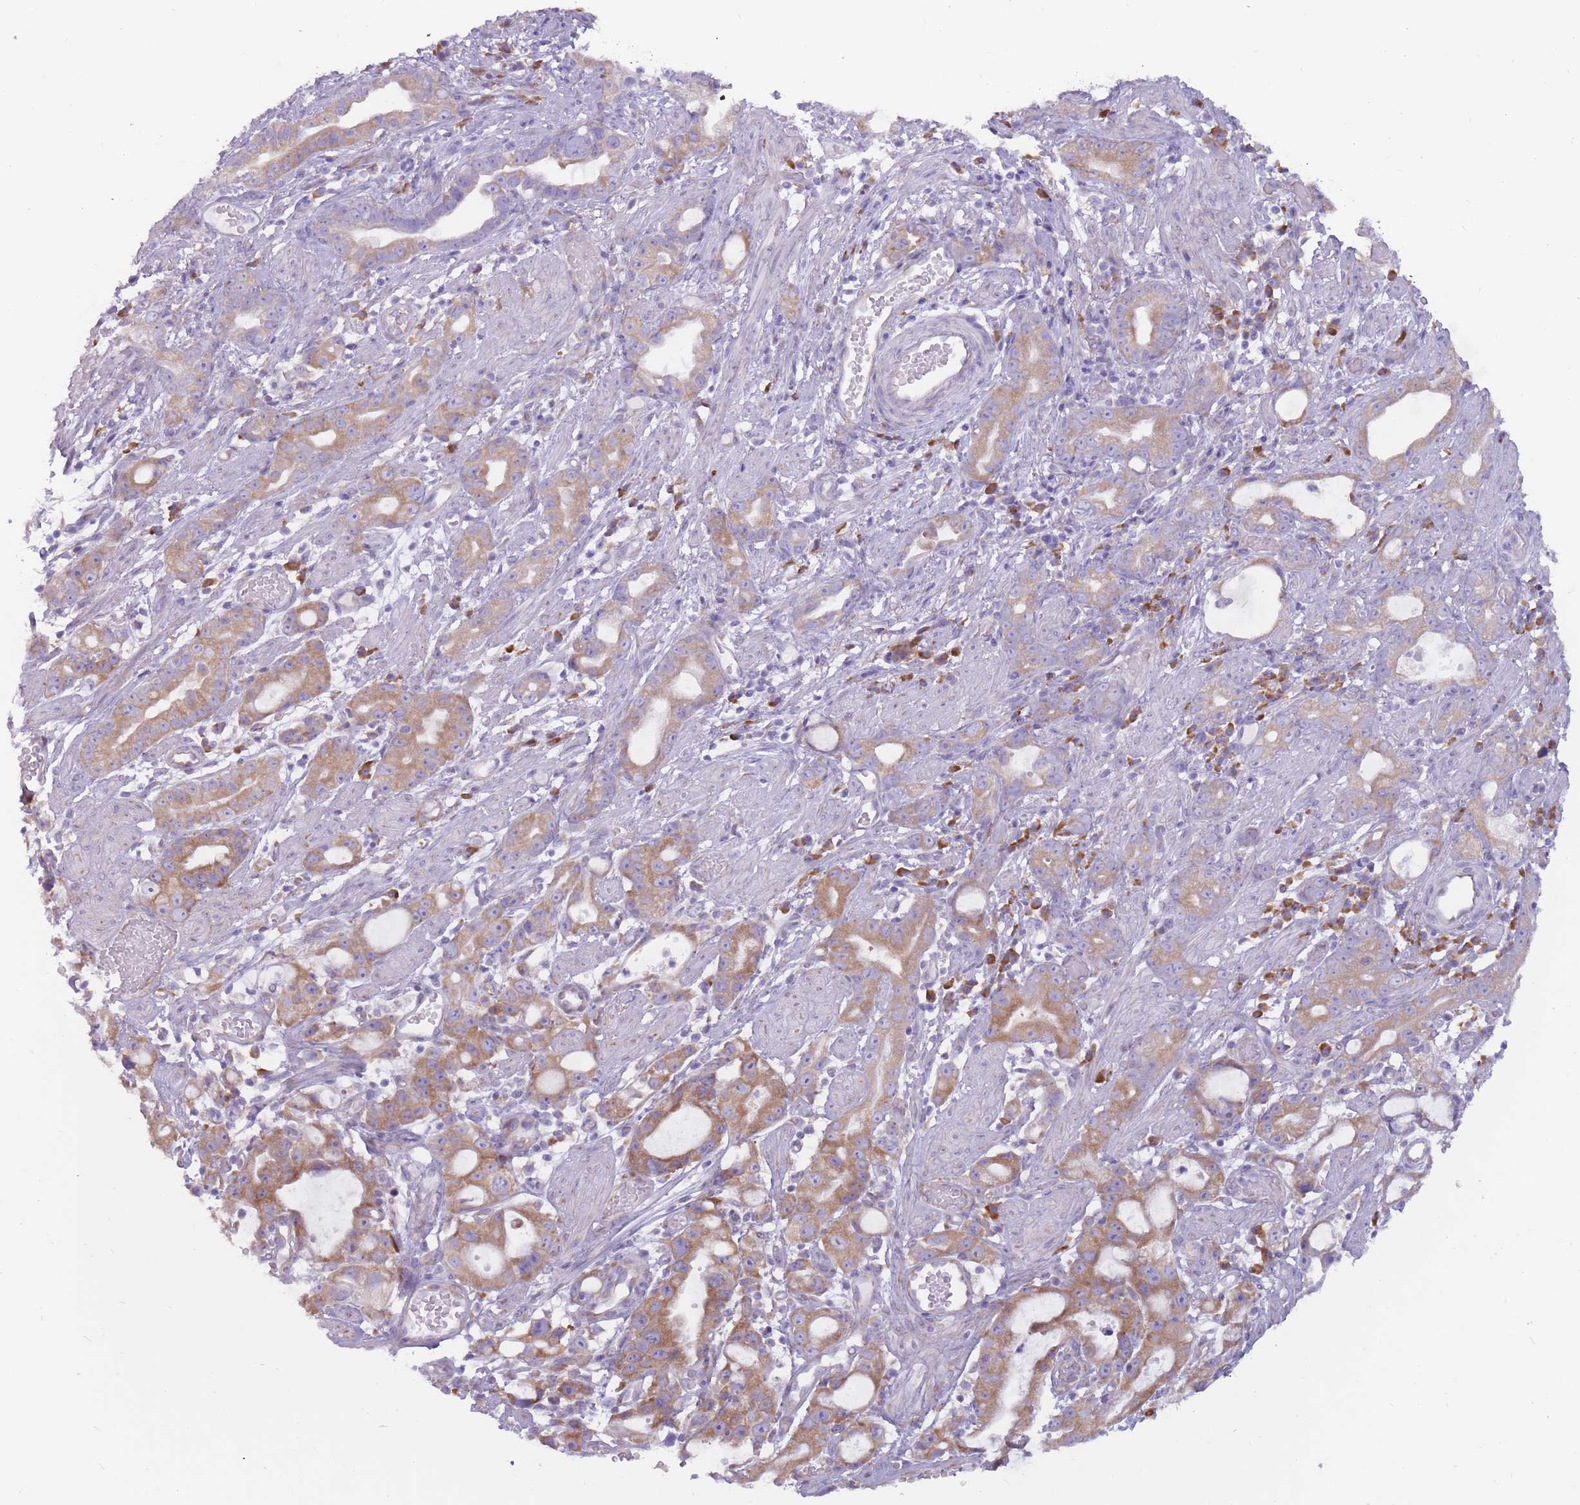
{"staining": {"intensity": "moderate", "quantity": ">75%", "location": "cytoplasmic/membranous"}, "tissue": "stomach cancer", "cell_type": "Tumor cells", "image_type": "cancer", "snomed": [{"axis": "morphology", "description": "Adenocarcinoma, NOS"}, {"axis": "topography", "description": "Stomach"}], "caption": "Protein staining of adenocarcinoma (stomach) tissue exhibits moderate cytoplasmic/membranous expression in about >75% of tumor cells. Ihc stains the protein of interest in brown and the nuclei are stained blue.", "gene": "RPL18", "patient": {"sex": "male", "age": 55}}